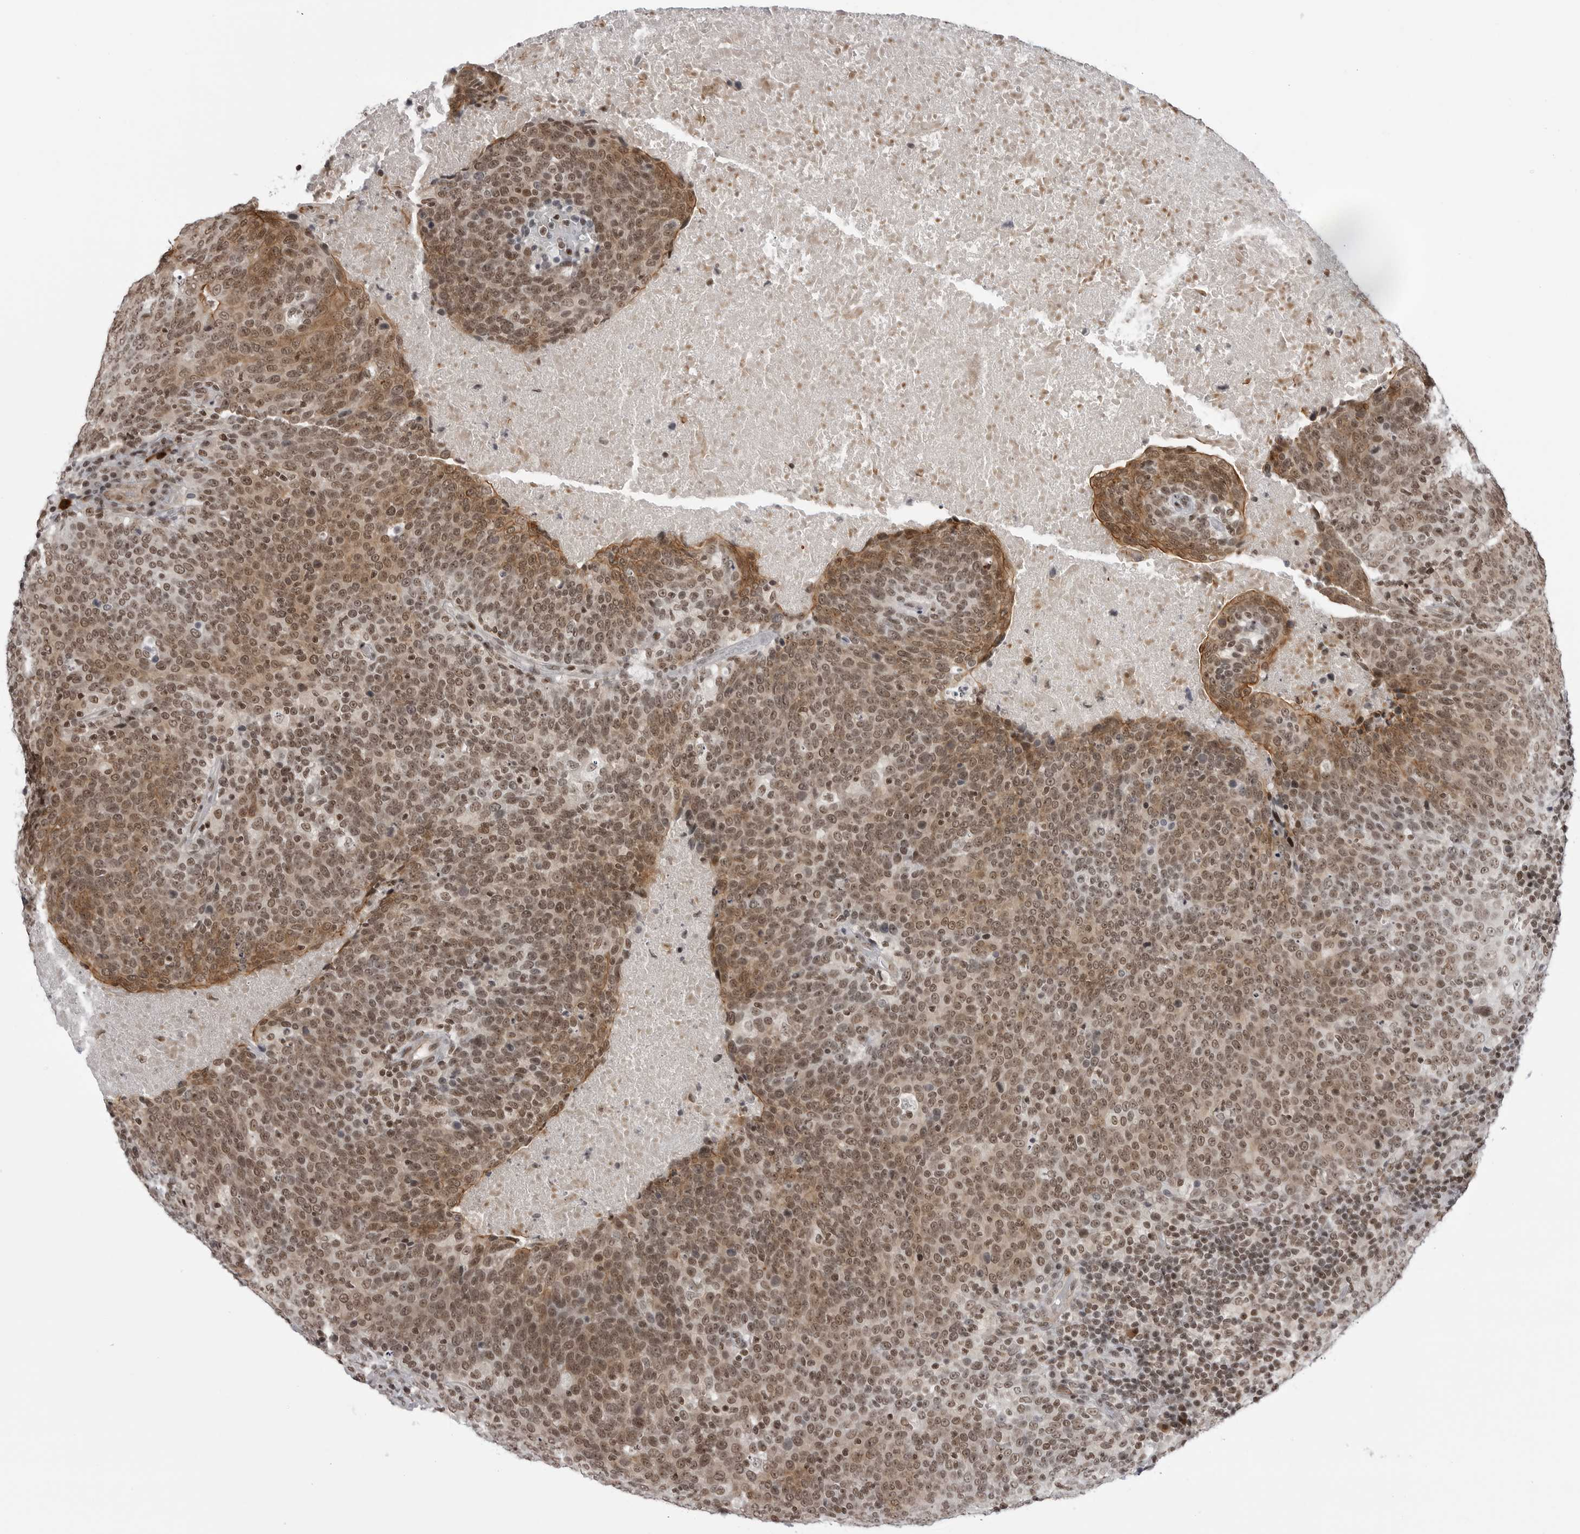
{"staining": {"intensity": "moderate", "quantity": ">75%", "location": "cytoplasmic/membranous,nuclear"}, "tissue": "head and neck cancer", "cell_type": "Tumor cells", "image_type": "cancer", "snomed": [{"axis": "morphology", "description": "Squamous cell carcinoma, NOS"}, {"axis": "morphology", "description": "Squamous cell carcinoma, metastatic, NOS"}, {"axis": "topography", "description": "Lymph node"}, {"axis": "topography", "description": "Head-Neck"}], "caption": "A micrograph of human head and neck metastatic squamous cell carcinoma stained for a protein exhibits moderate cytoplasmic/membranous and nuclear brown staining in tumor cells.", "gene": "TRIM66", "patient": {"sex": "male", "age": 62}}